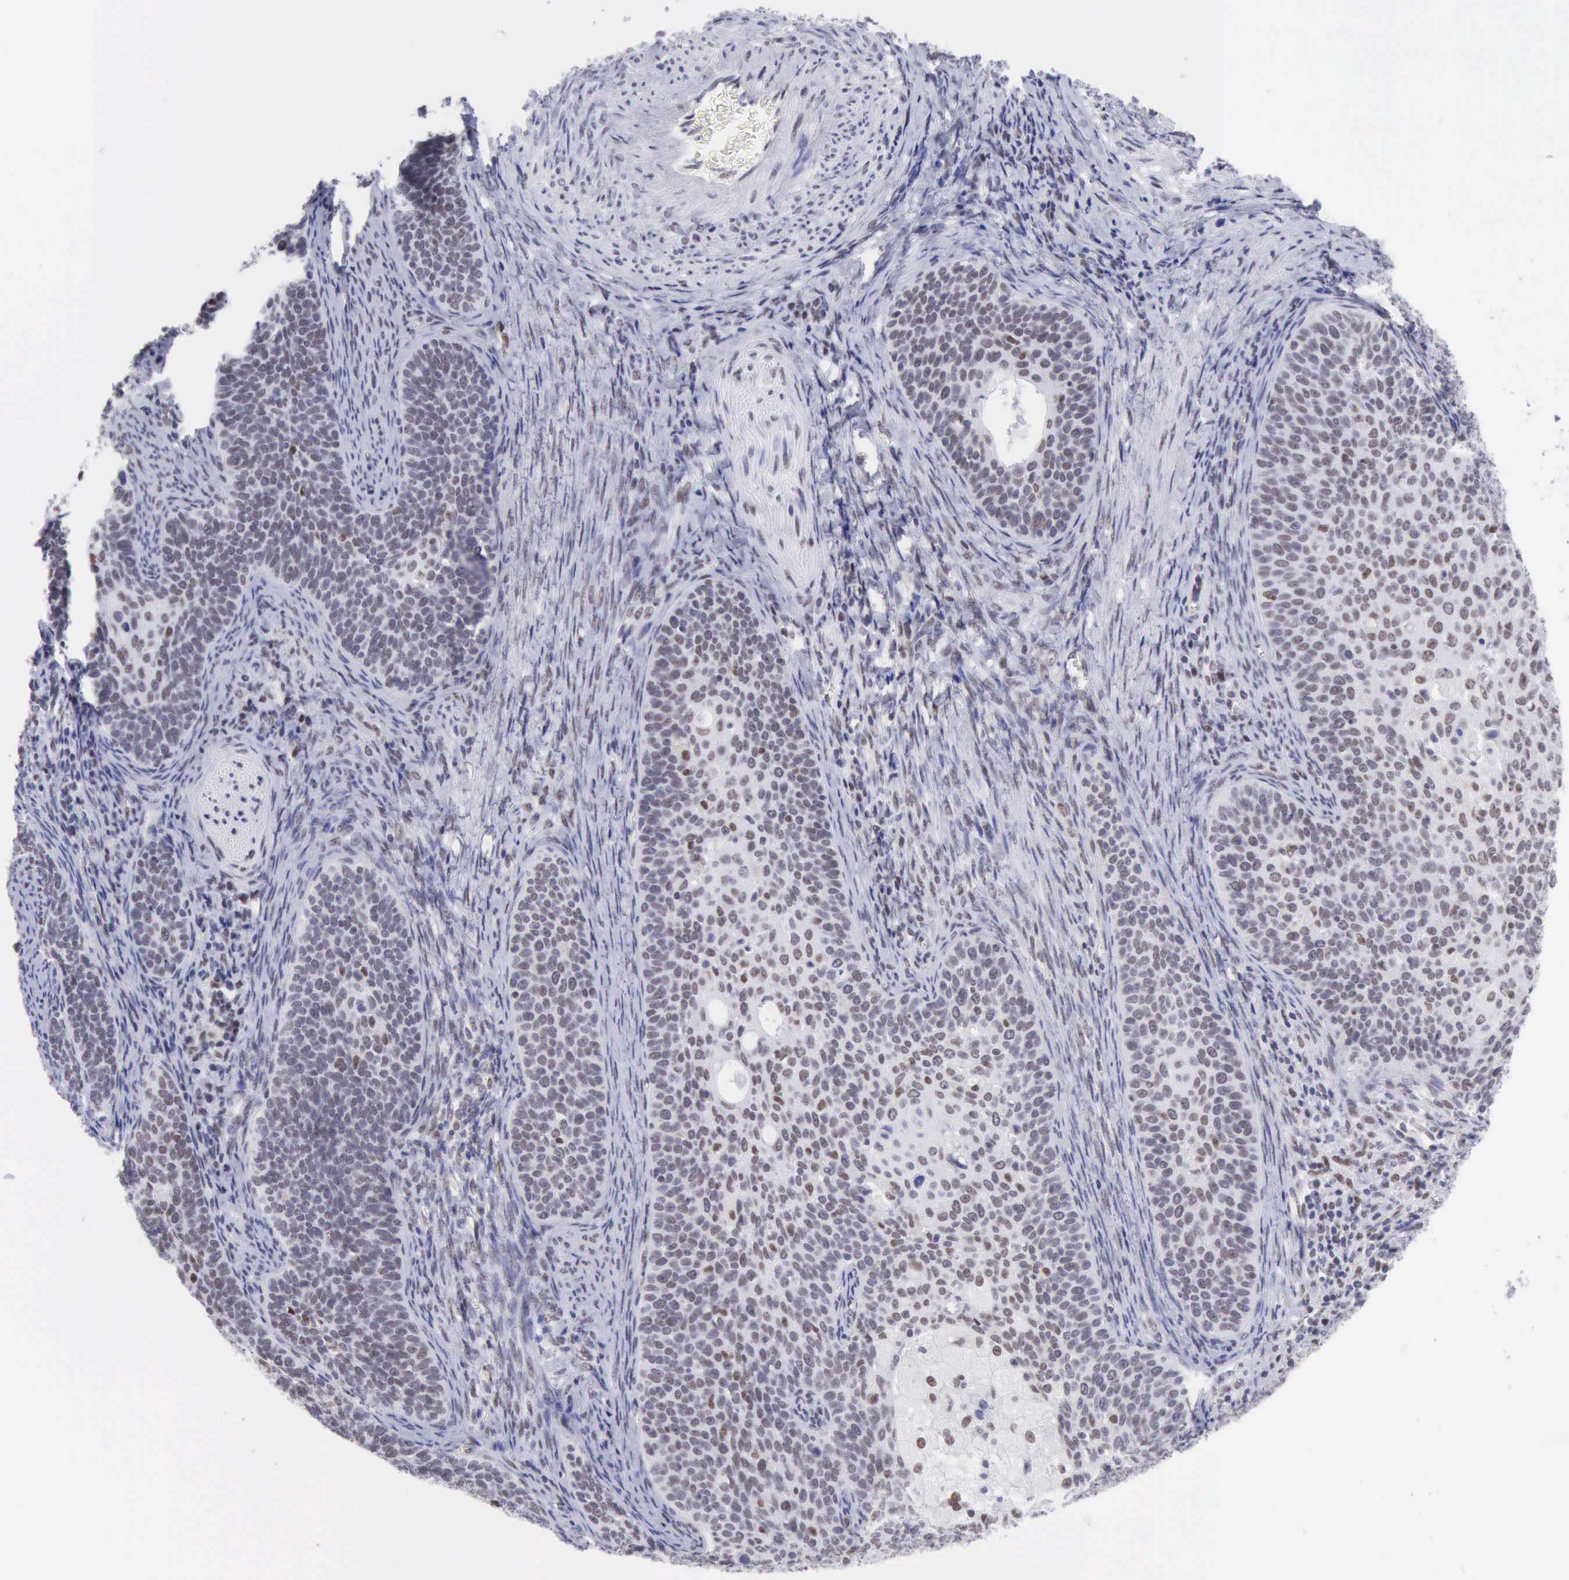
{"staining": {"intensity": "moderate", "quantity": "25%-75%", "location": "nuclear"}, "tissue": "cervical cancer", "cell_type": "Tumor cells", "image_type": "cancer", "snomed": [{"axis": "morphology", "description": "Squamous cell carcinoma, NOS"}, {"axis": "topography", "description": "Cervix"}], "caption": "Protein expression analysis of human cervical squamous cell carcinoma reveals moderate nuclear positivity in about 25%-75% of tumor cells. The protein is shown in brown color, while the nuclei are stained blue.", "gene": "ERCC4", "patient": {"sex": "female", "age": 33}}